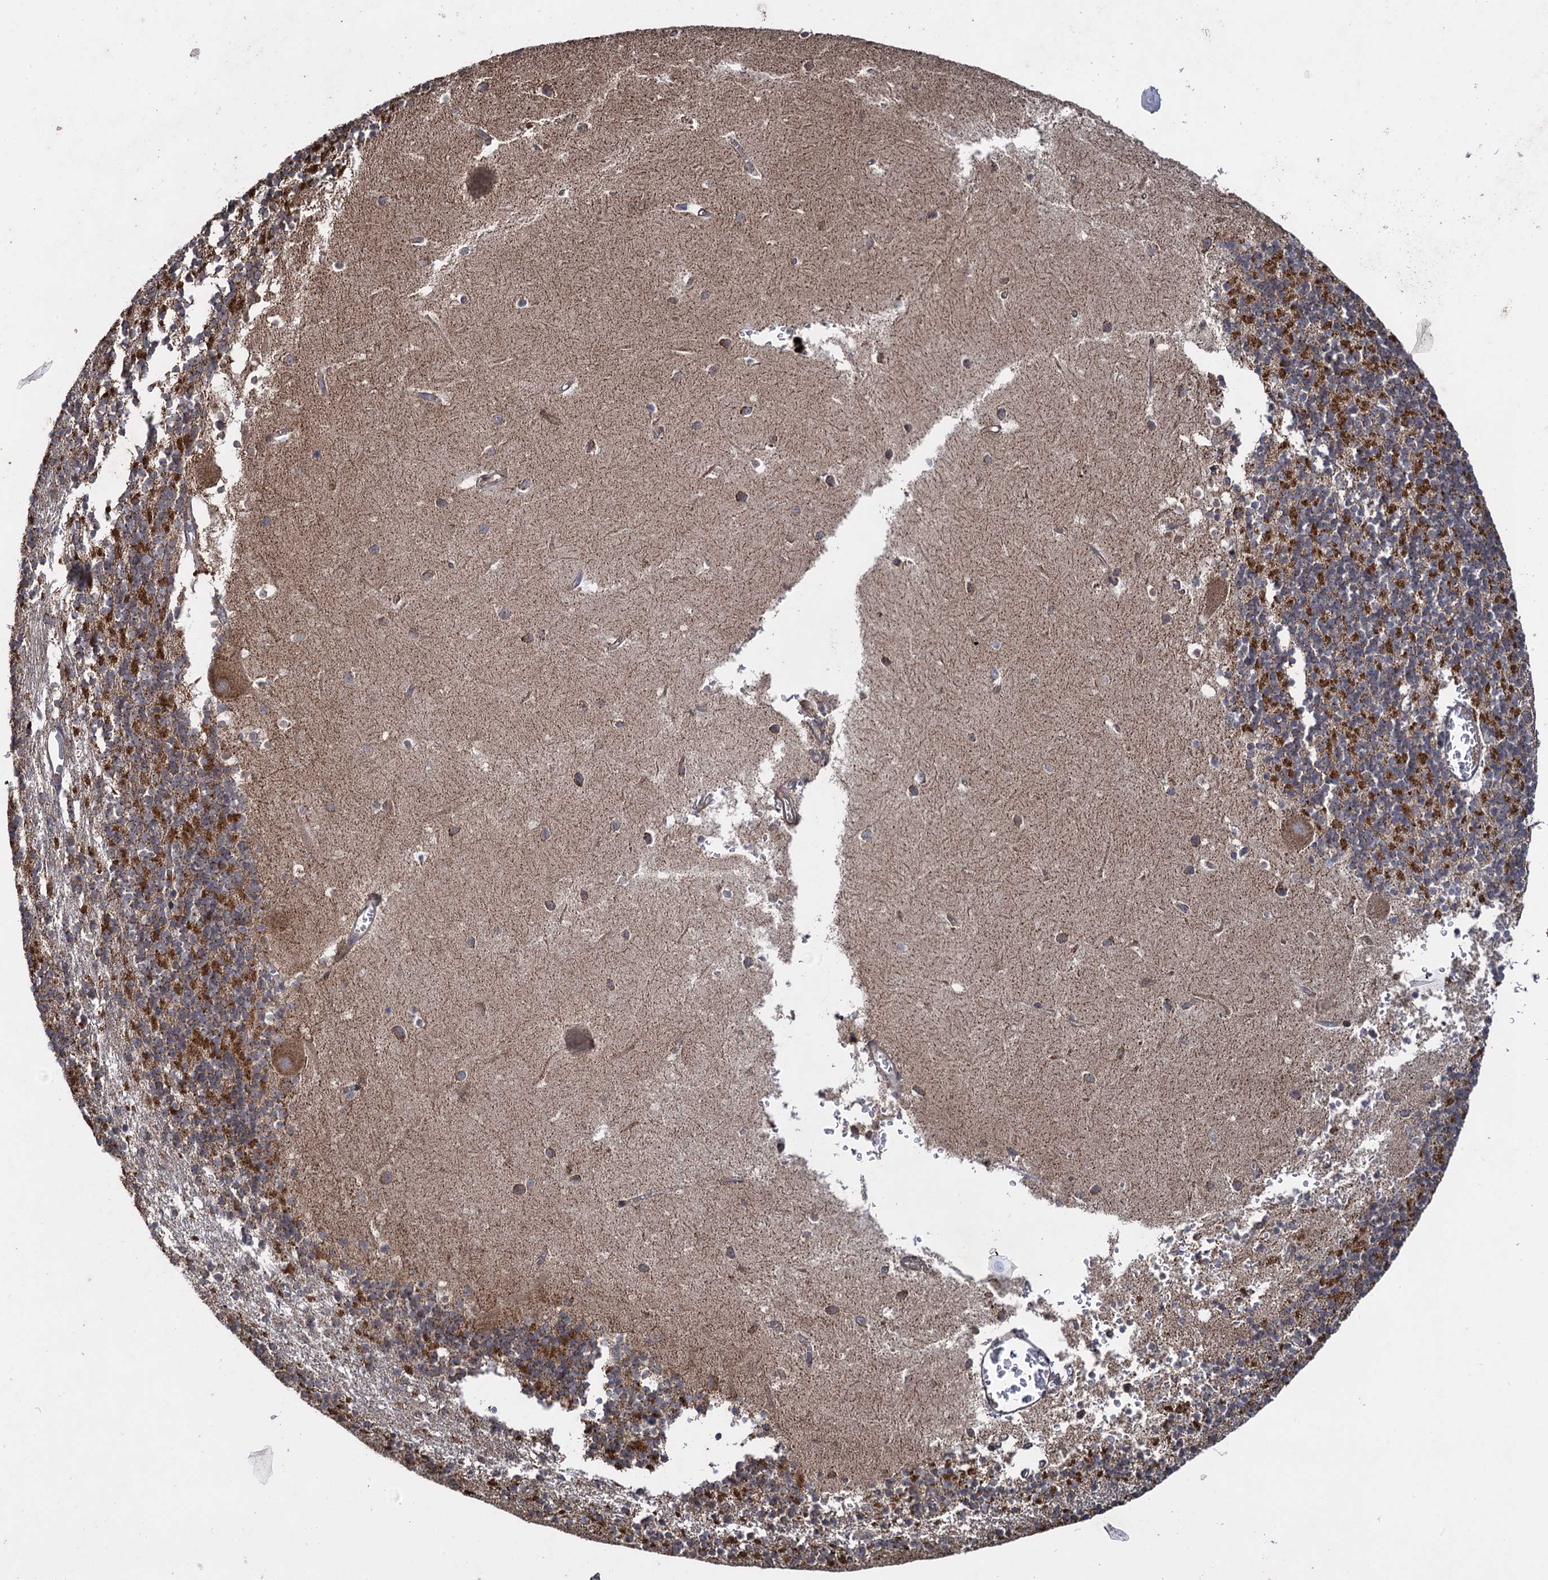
{"staining": {"intensity": "strong", "quantity": "25%-75%", "location": "cytoplasmic/membranous"}, "tissue": "cerebellum", "cell_type": "Cells in granular layer", "image_type": "normal", "snomed": [{"axis": "morphology", "description": "Normal tissue, NOS"}, {"axis": "topography", "description": "Cerebellum"}], "caption": "A brown stain shows strong cytoplasmic/membranous staining of a protein in cells in granular layer of normal human cerebellum. (Stains: DAB (3,3'-diaminobenzidine) in brown, nuclei in blue, Microscopy: brightfield microscopy at high magnification).", "gene": "HAUS1", "patient": {"sex": "male", "age": 54}}